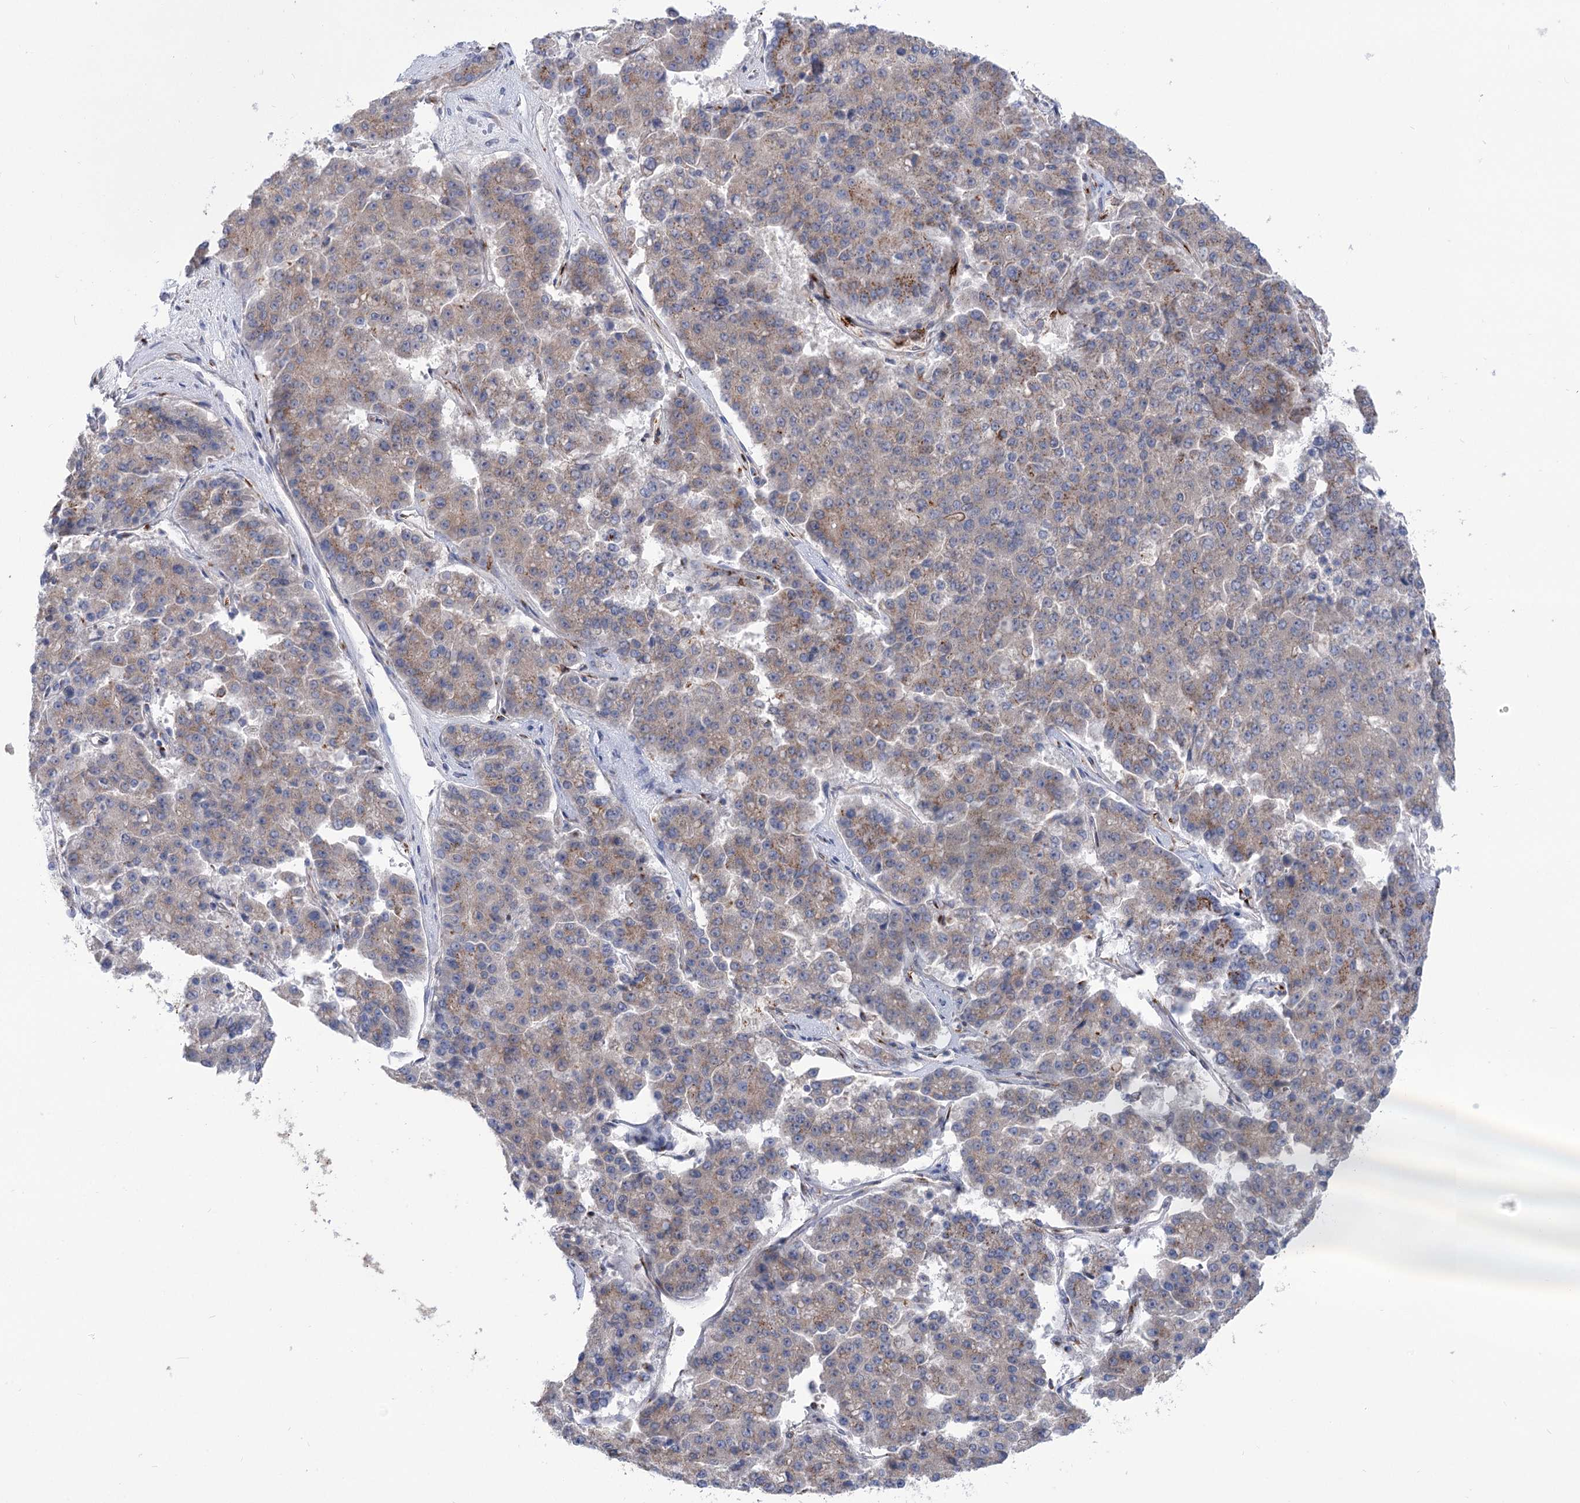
{"staining": {"intensity": "moderate", "quantity": "25%-75%", "location": "cytoplasmic/membranous"}, "tissue": "pancreatic cancer", "cell_type": "Tumor cells", "image_type": "cancer", "snomed": [{"axis": "morphology", "description": "Adenocarcinoma, NOS"}, {"axis": "topography", "description": "Pancreas"}], "caption": "The immunohistochemical stain labels moderate cytoplasmic/membranous expression in tumor cells of adenocarcinoma (pancreatic) tissue. The staining was performed using DAB to visualize the protein expression in brown, while the nuclei were stained in blue with hematoxylin (Magnification: 20x).", "gene": "TMEM165", "patient": {"sex": "male", "age": 50}}